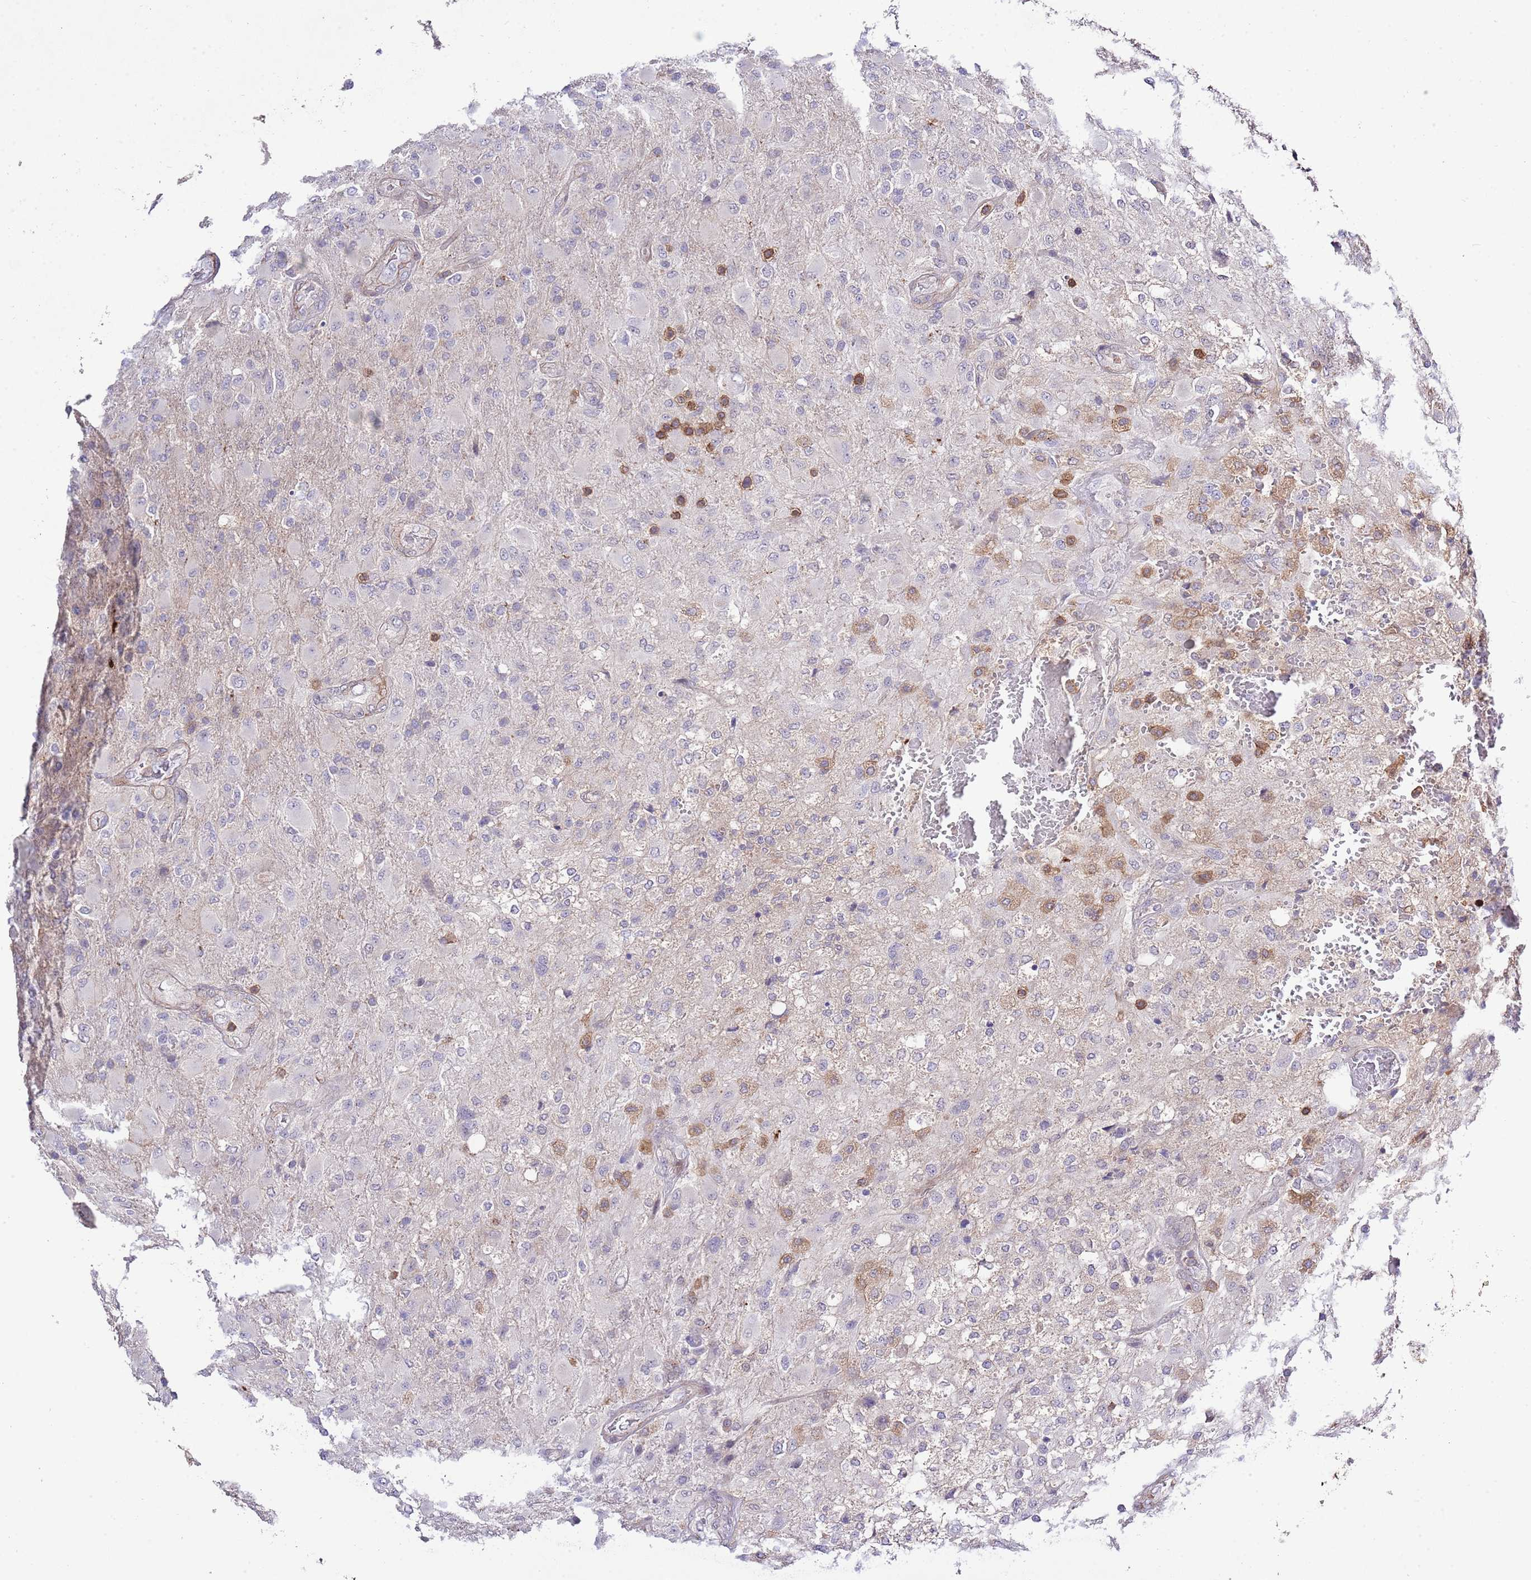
{"staining": {"intensity": "negative", "quantity": "none", "location": "none"}, "tissue": "glioma", "cell_type": "Tumor cells", "image_type": "cancer", "snomed": [{"axis": "morphology", "description": "Glioma, malignant, Low grade"}, {"axis": "topography", "description": "Brain"}], "caption": "Tumor cells show no significant staining in low-grade glioma (malignant).", "gene": "EFHD1", "patient": {"sex": "male", "age": 65}}